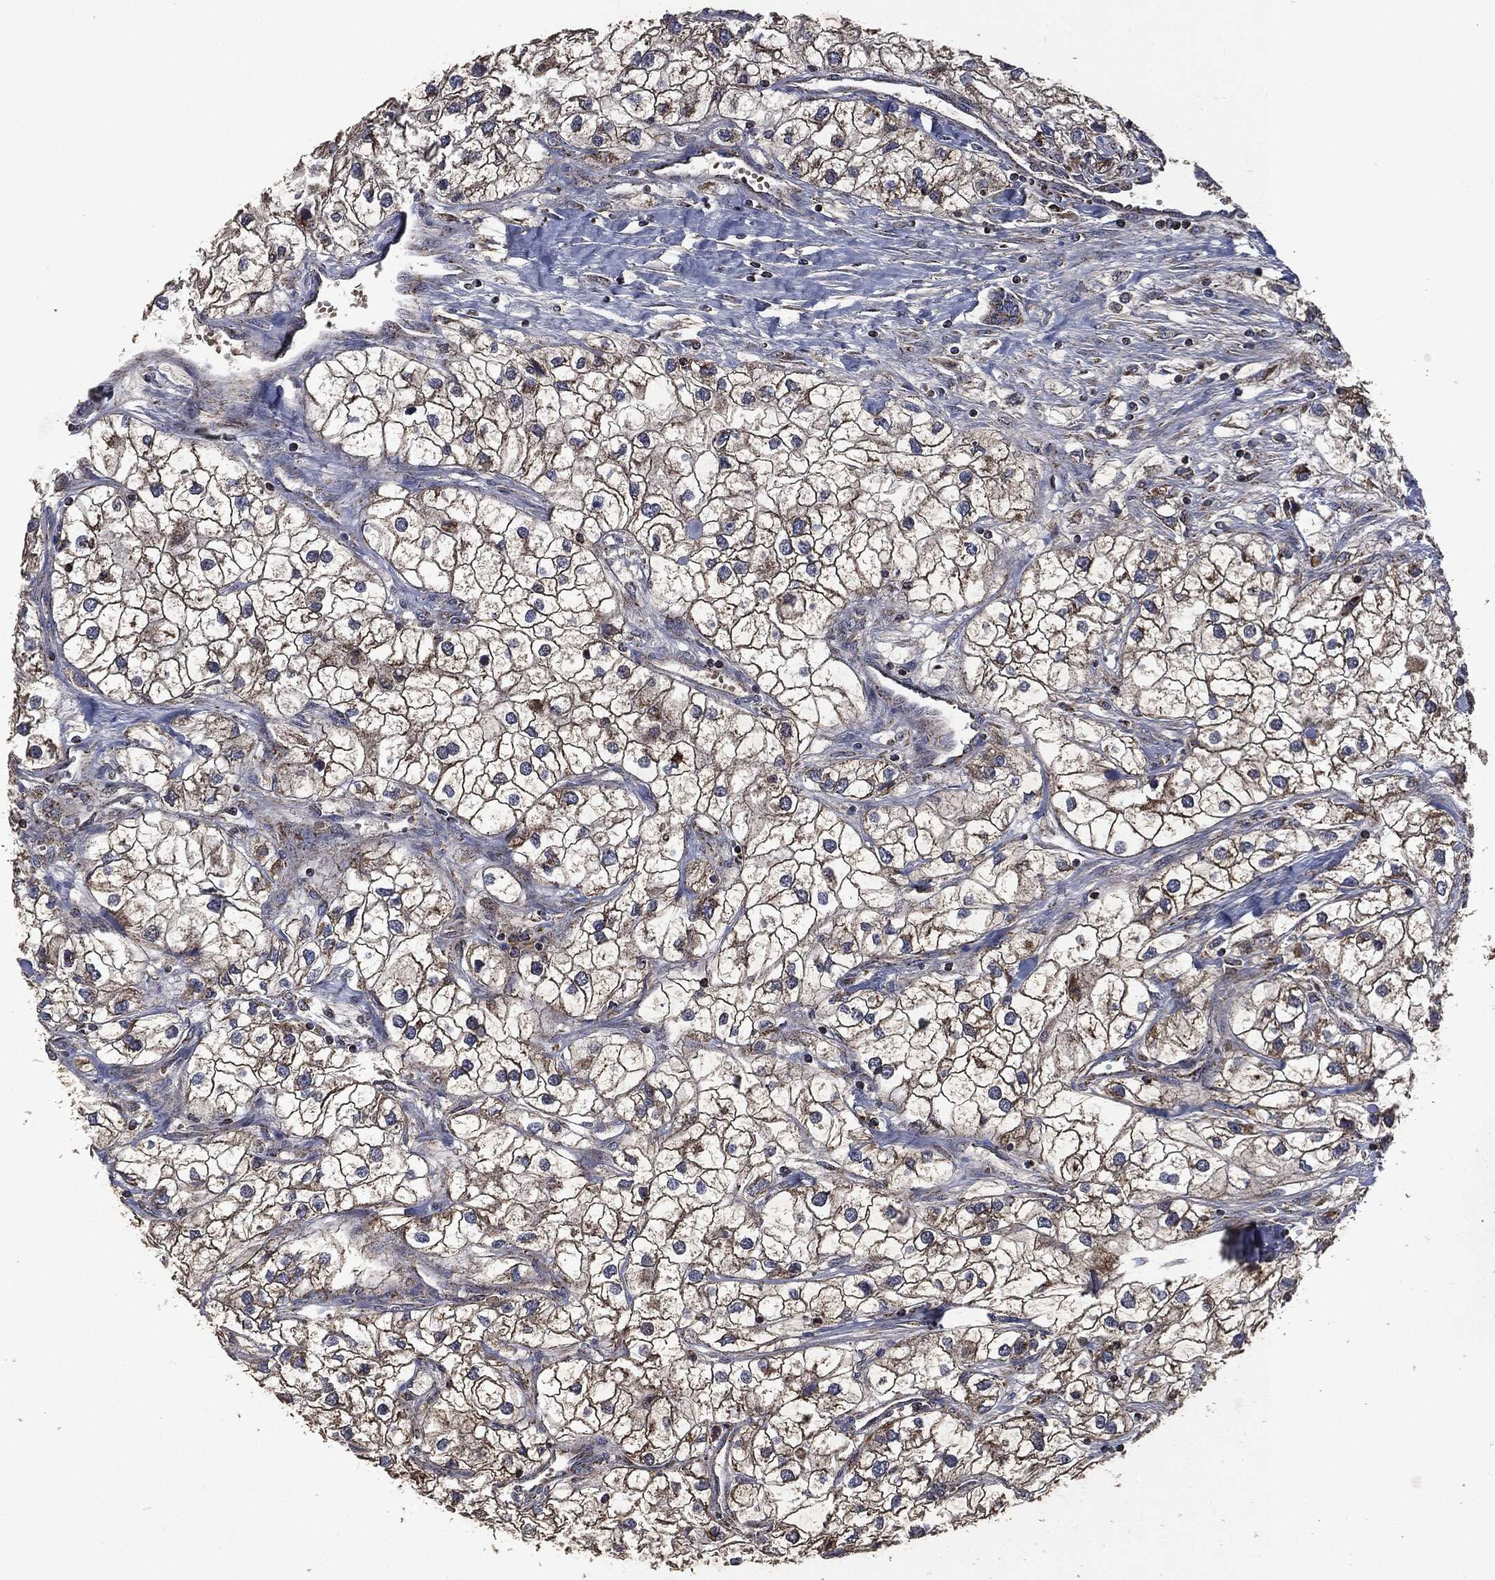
{"staining": {"intensity": "moderate", "quantity": ">75%", "location": "cytoplasmic/membranous"}, "tissue": "renal cancer", "cell_type": "Tumor cells", "image_type": "cancer", "snomed": [{"axis": "morphology", "description": "Adenocarcinoma, NOS"}, {"axis": "topography", "description": "Kidney"}], "caption": "Immunohistochemical staining of human renal adenocarcinoma reveals medium levels of moderate cytoplasmic/membranous staining in about >75% of tumor cells.", "gene": "RYK", "patient": {"sex": "male", "age": 59}}